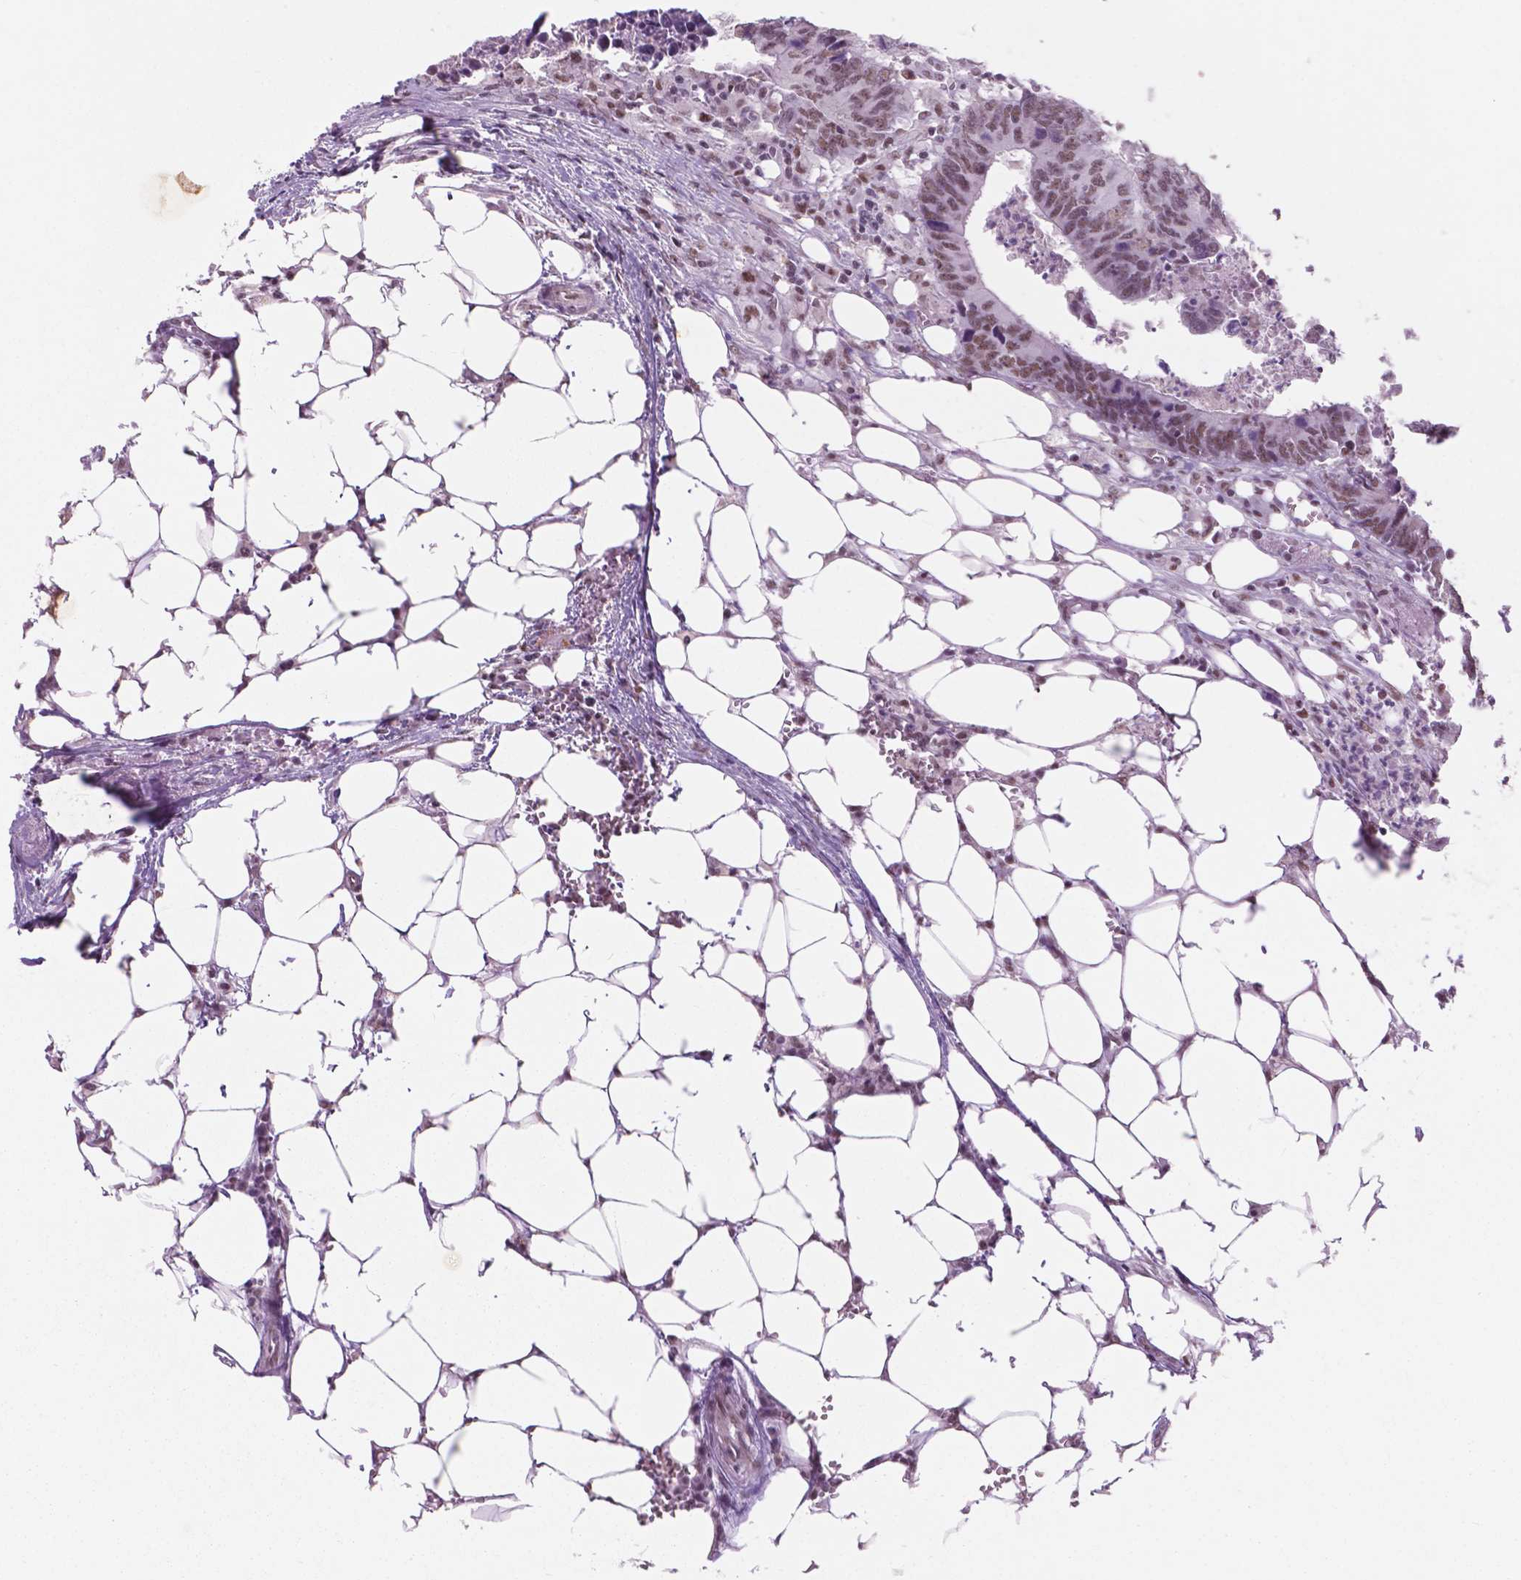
{"staining": {"intensity": "weak", "quantity": ">75%", "location": "nuclear"}, "tissue": "colorectal cancer", "cell_type": "Tumor cells", "image_type": "cancer", "snomed": [{"axis": "morphology", "description": "Adenocarcinoma, NOS"}, {"axis": "topography", "description": "Colon"}], "caption": "Colorectal adenocarcinoma tissue exhibits weak nuclear positivity in about >75% of tumor cells, visualized by immunohistochemistry.", "gene": "CTR9", "patient": {"sex": "female", "age": 82}}